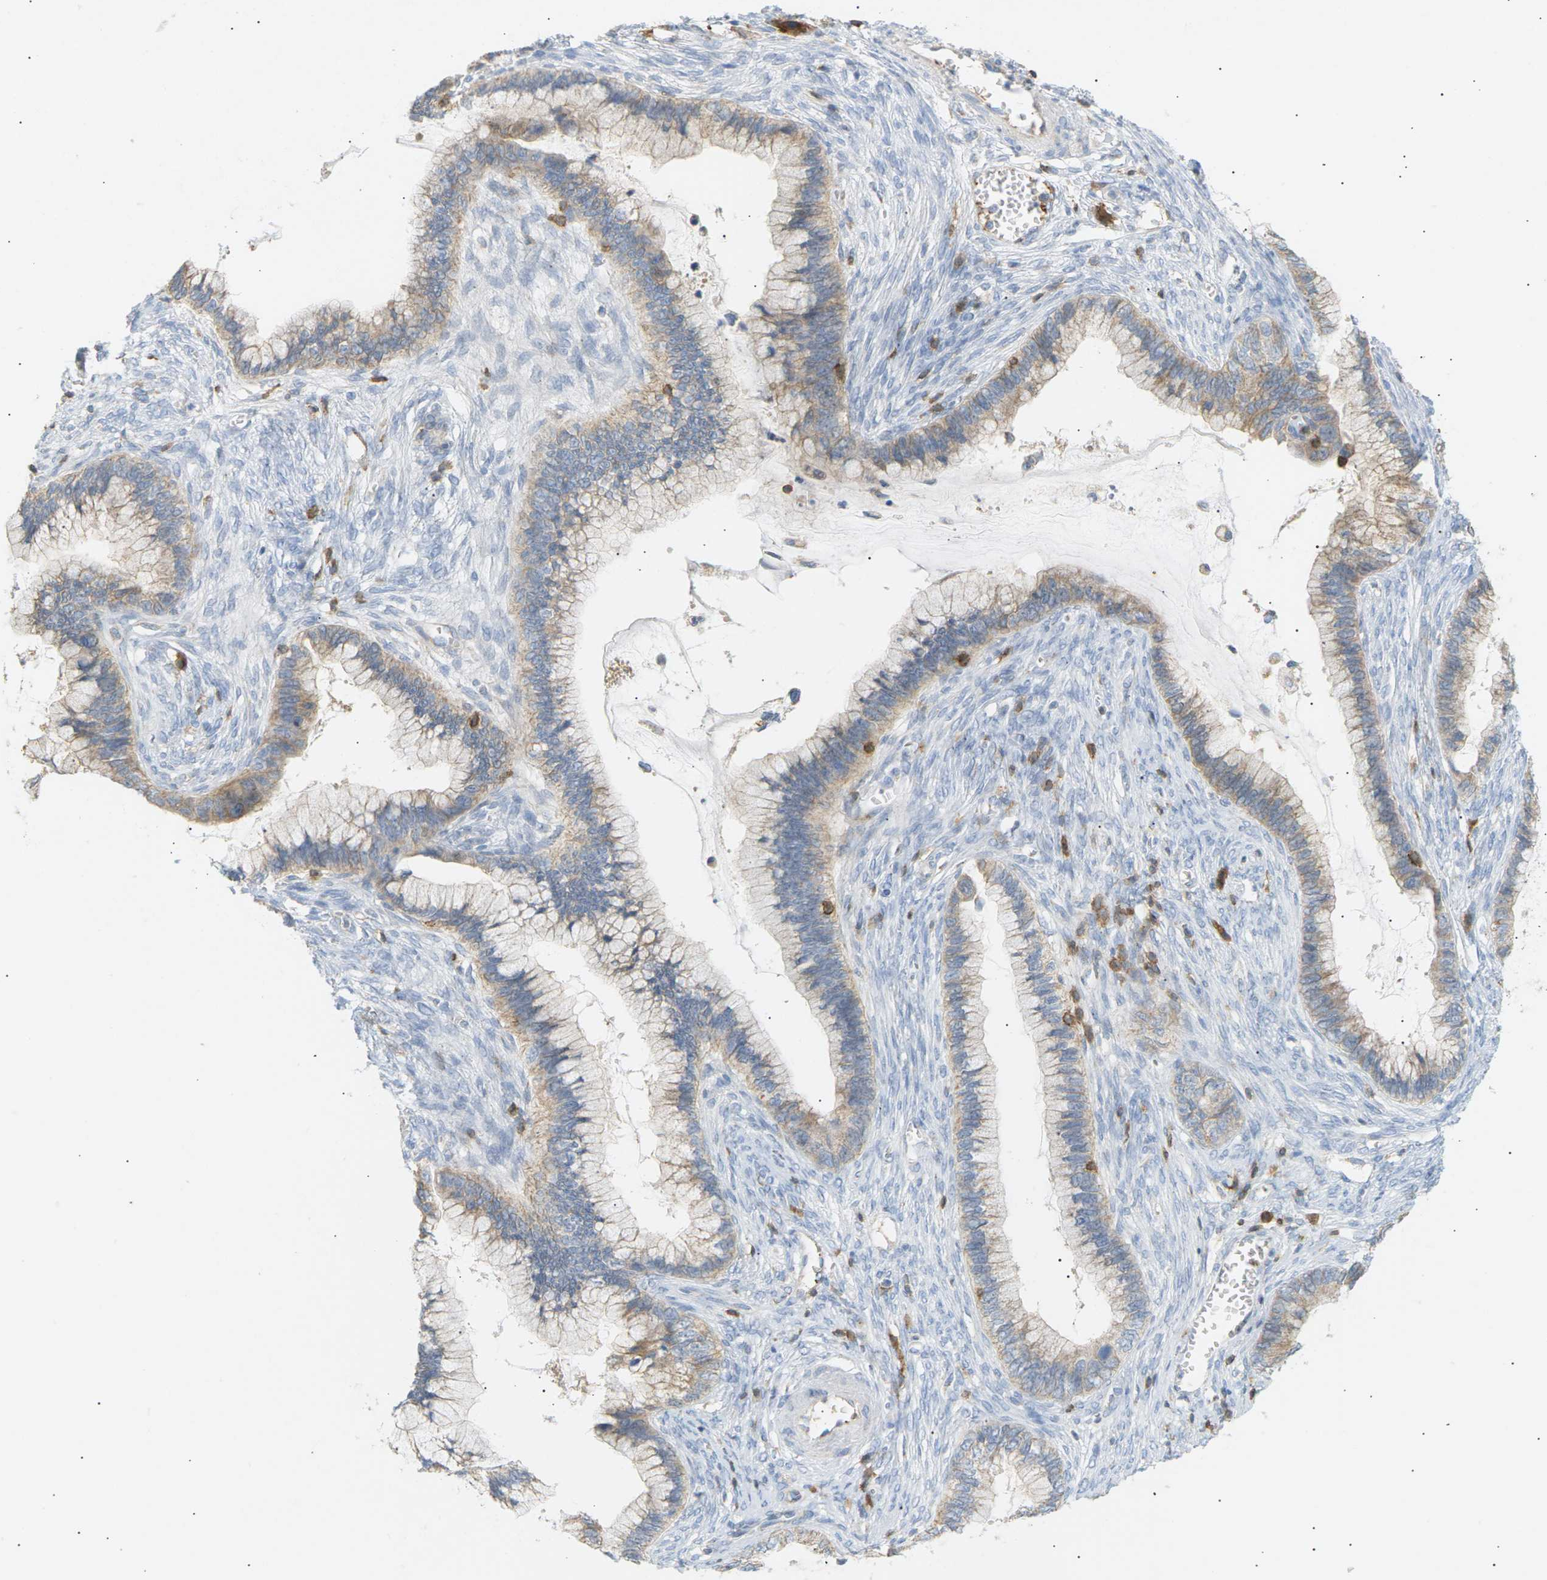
{"staining": {"intensity": "weak", "quantity": ">75%", "location": "cytoplasmic/membranous"}, "tissue": "cervical cancer", "cell_type": "Tumor cells", "image_type": "cancer", "snomed": [{"axis": "morphology", "description": "Adenocarcinoma, NOS"}, {"axis": "topography", "description": "Cervix"}], "caption": "Cervical cancer (adenocarcinoma) tissue demonstrates weak cytoplasmic/membranous expression in approximately >75% of tumor cells", "gene": "LIME1", "patient": {"sex": "female", "age": 44}}